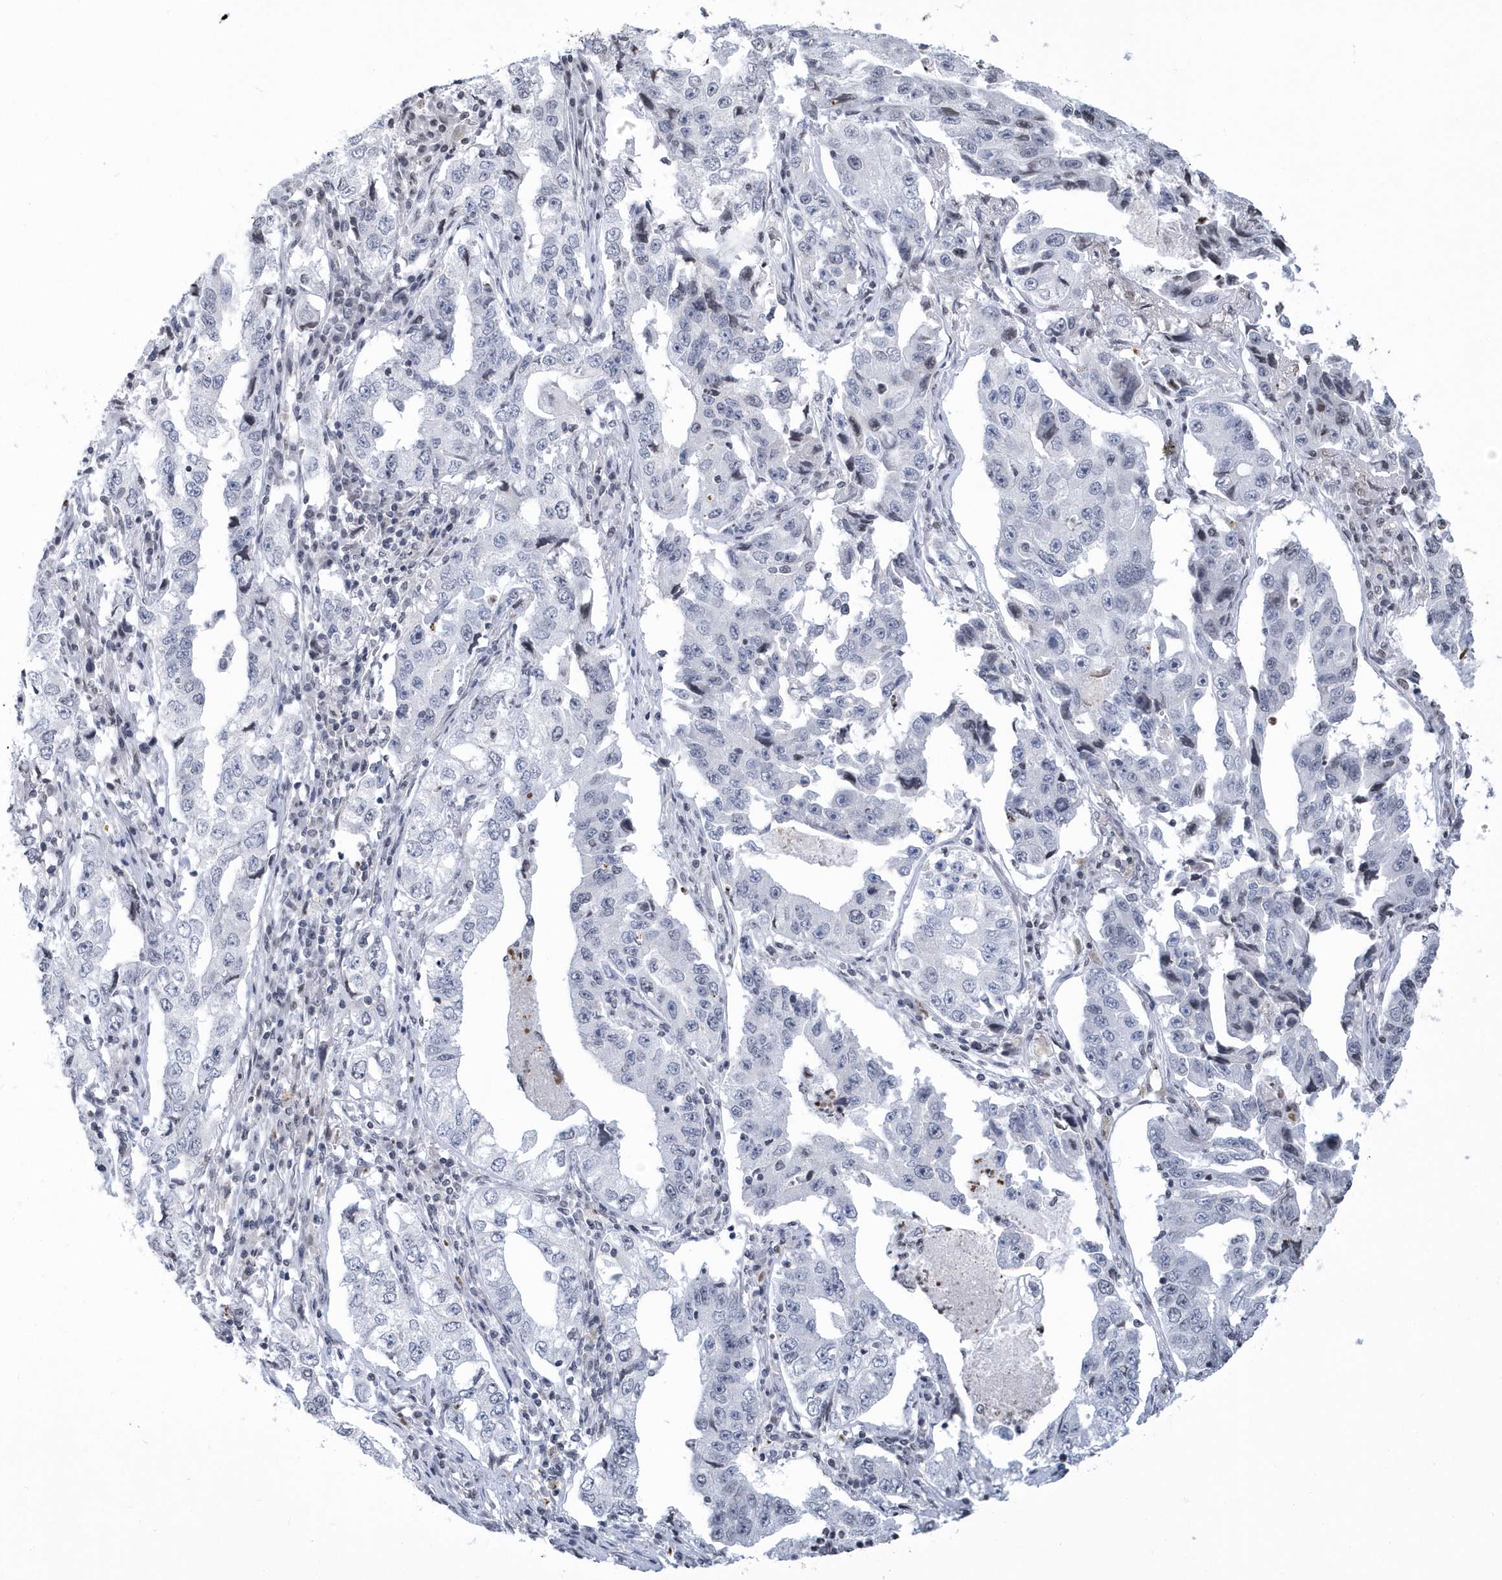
{"staining": {"intensity": "negative", "quantity": "none", "location": "none"}, "tissue": "lung cancer", "cell_type": "Tumor cells", "image_type": "cancer", "snomed": [{"axis": "morphology", "description": "Adenocarcinoma, NOS"}, {"axis": "topography", "description": "Lung"}], "caption": "A histopathology image of human lung adenocarcinoma is negative for staining in tumor cells. Brightfield microscopy of immunohistochemistry stained with DAB (brown) and hematoxylin (blue), captured at high magnification.", "gene": "VWA5B2", "patient": {"sex": "female", "age": 51}}